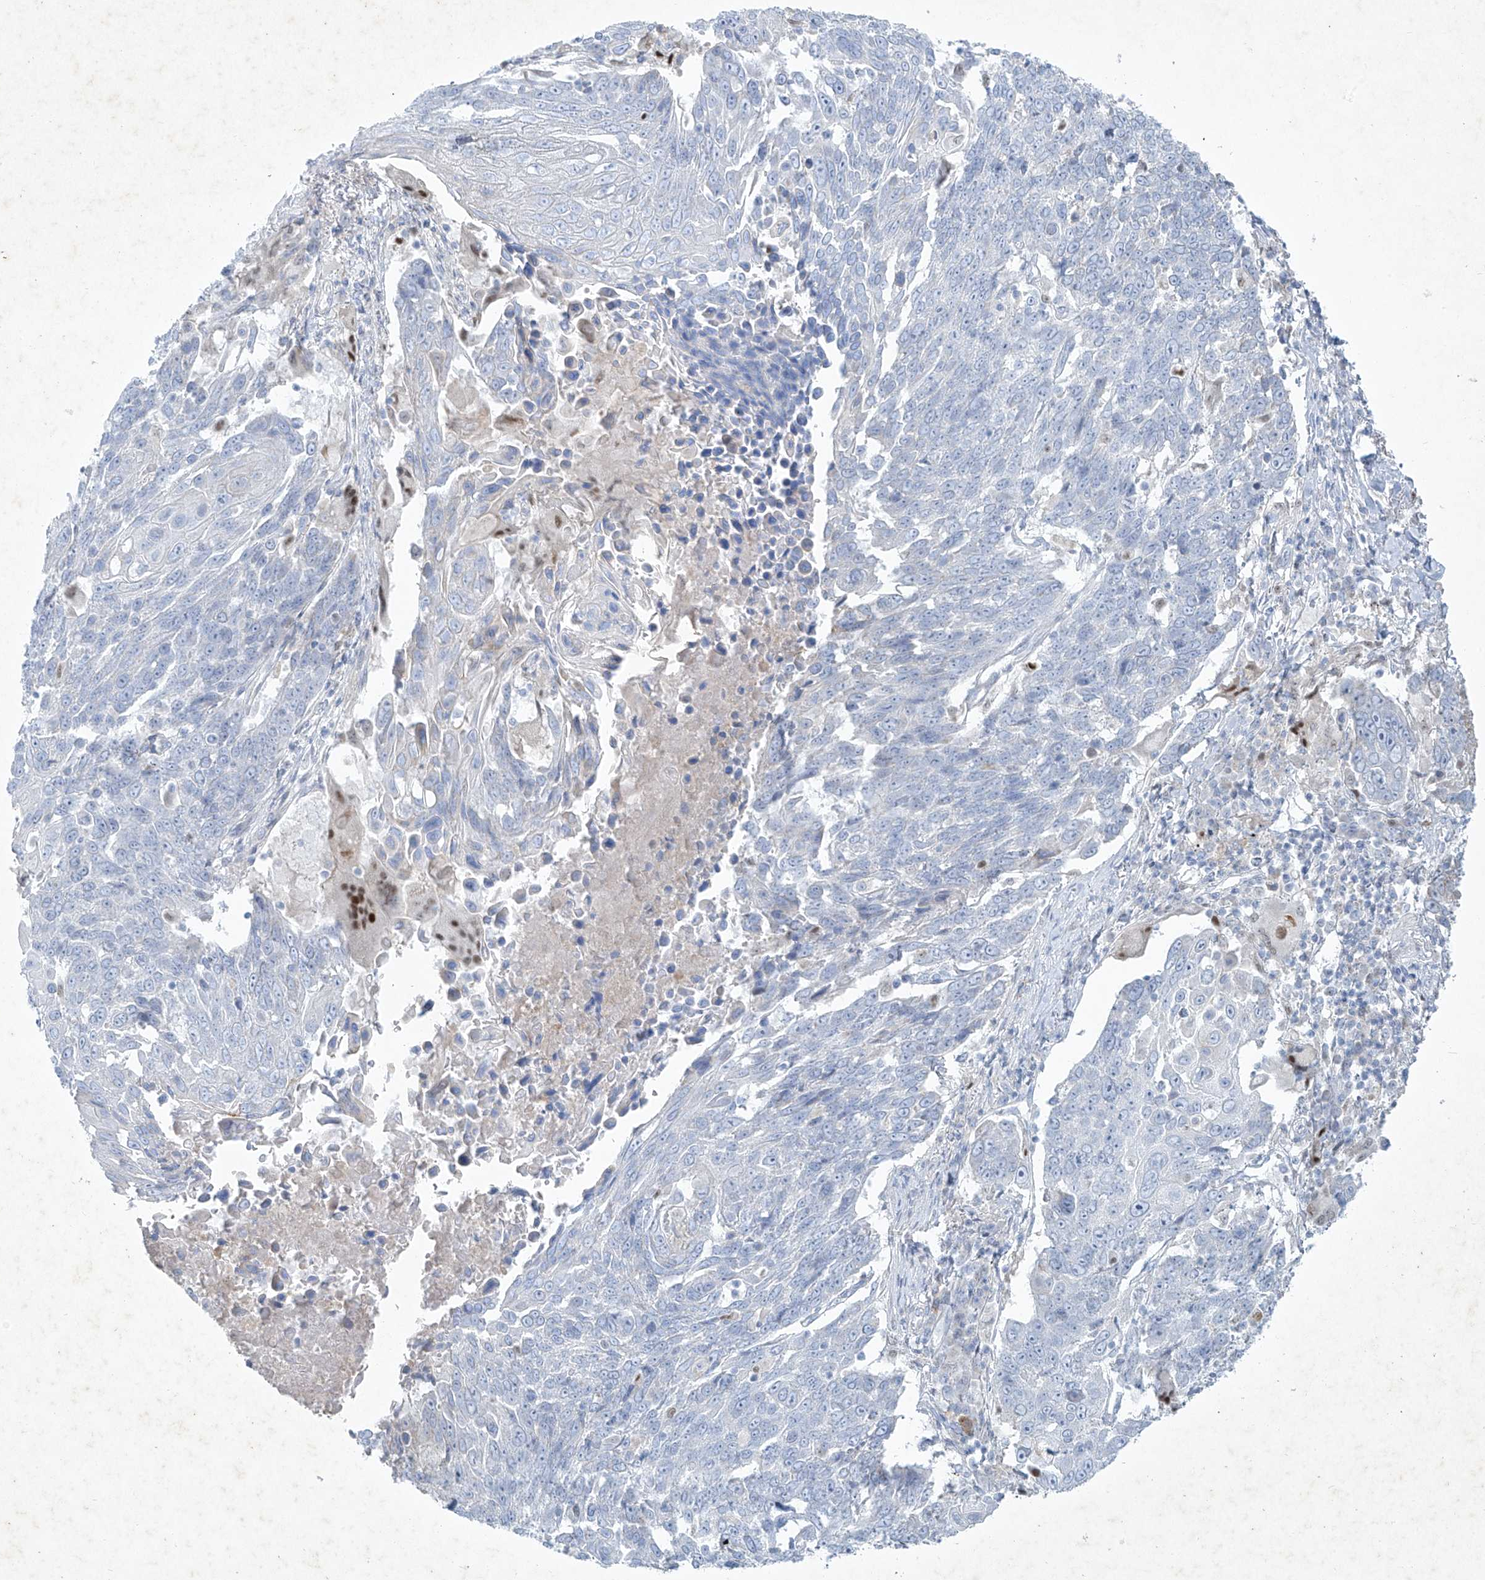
{"staining": {"intensity": "negative", "quantity": "none", "location": "none"}, "tissue": "lung cancer", "cell_type": "Tumor cells", "image_type": "cancer", "snomed": [{"axis": "morphology", "description": "Squamous cell carcinoma, NOS"}, {"axis": "topography", "description": "Lung"}], "caption": "Immunohistochemistry of human lung cancer displays no positivity in tumor cells.", "gene": "TUBE1", "patient": {"sex": "male", "age": 66}}